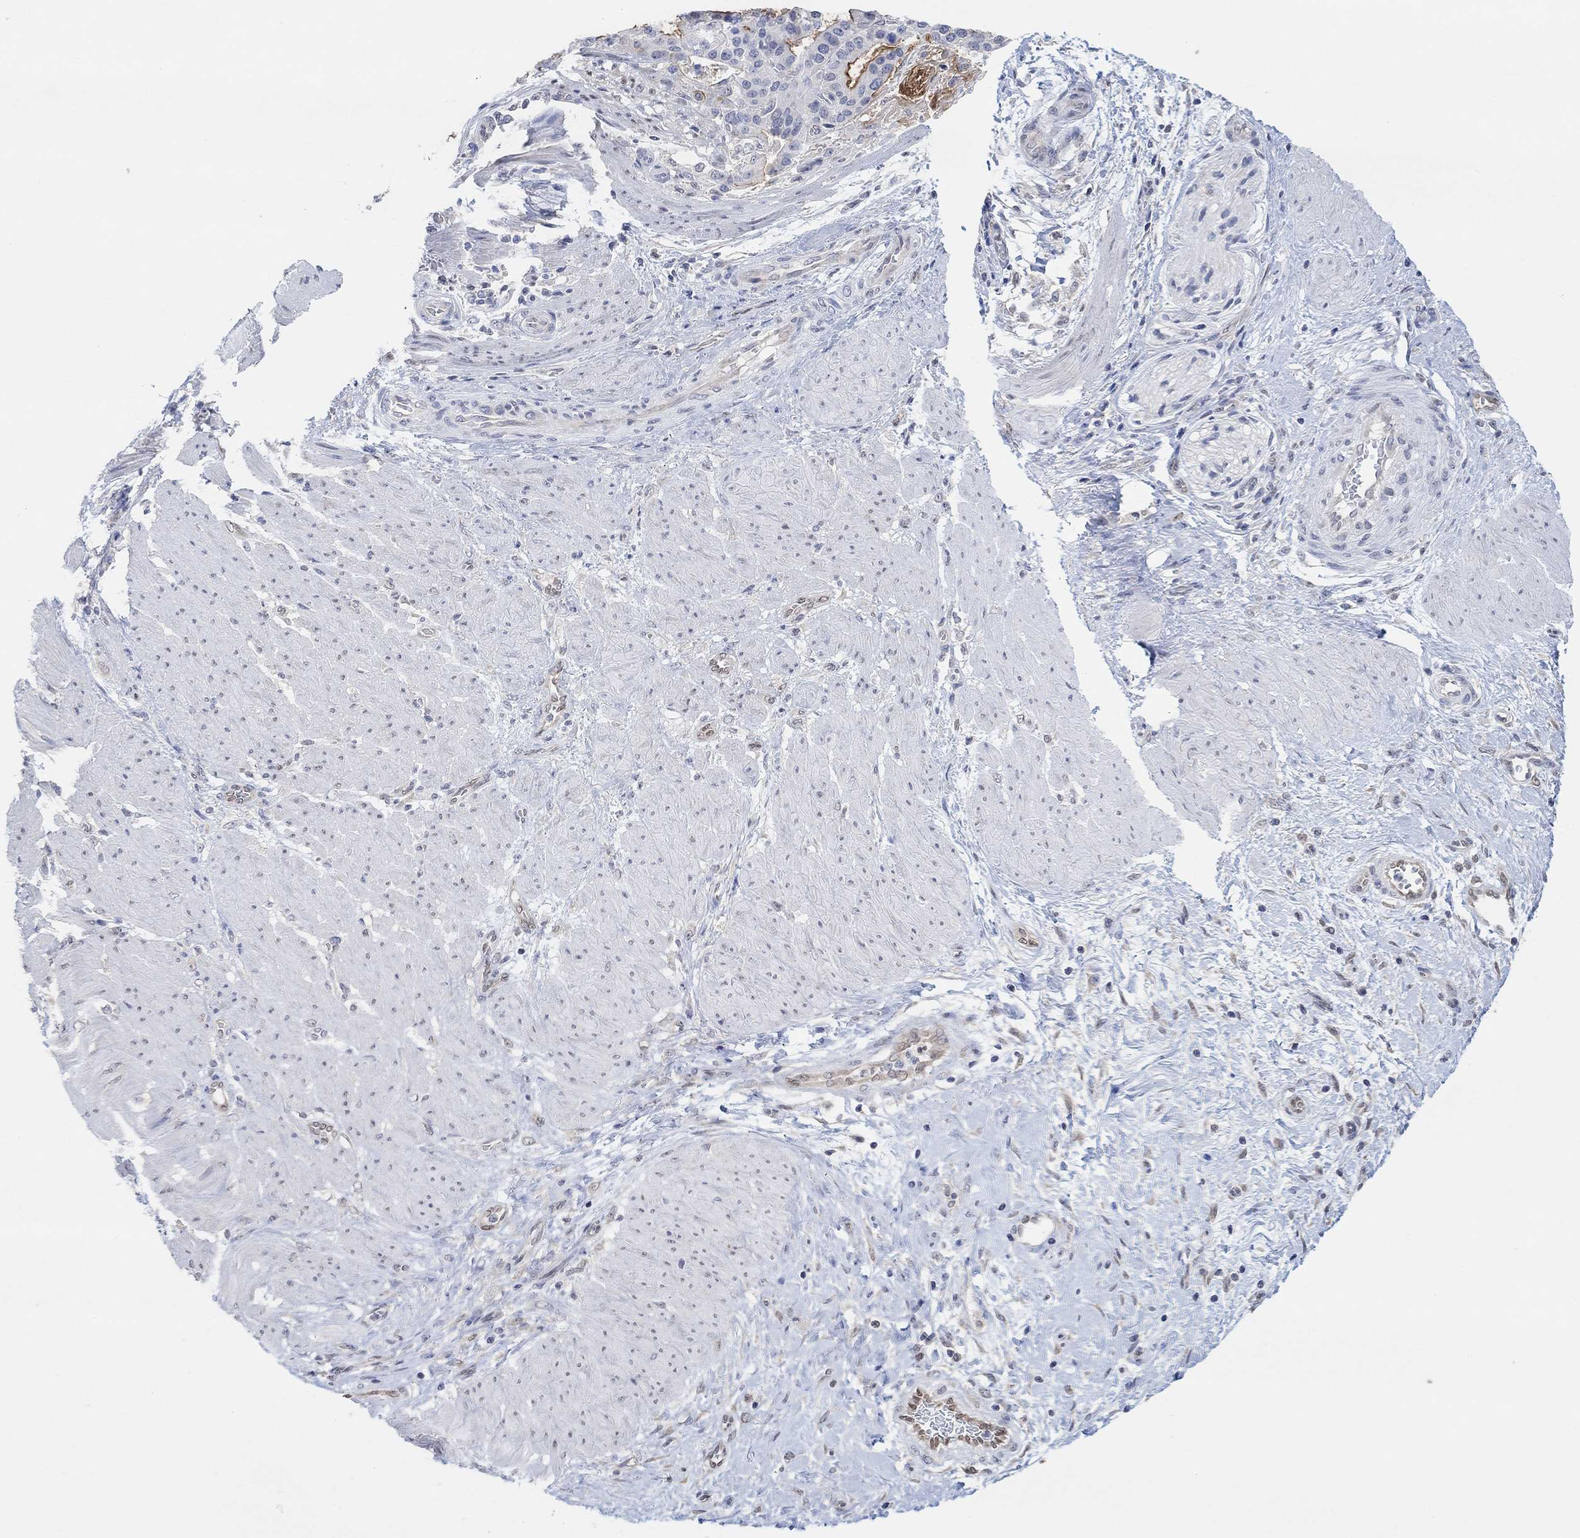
{"staining": {"intensity": "strong", "quantity": "<25%", "location": "cytoplasmic/membranous"}, "tissue": "stomach cancer", "cell_type": "Tumor cells", "image_type": "cancer", "snomed": [{"axis": "morphology", "description": "Adenocarcinoma, NOS"}, {"axis": "topography", "description": "Stomach"}], "caption": "This is an image of immunohistochemistry (IHC) staining of stomach cancer, which shows strong staining in the cytoplasmic/membranous of tumor cells.", "gene": "MUC1", "patient": {"sex": "male", "age": 48}}